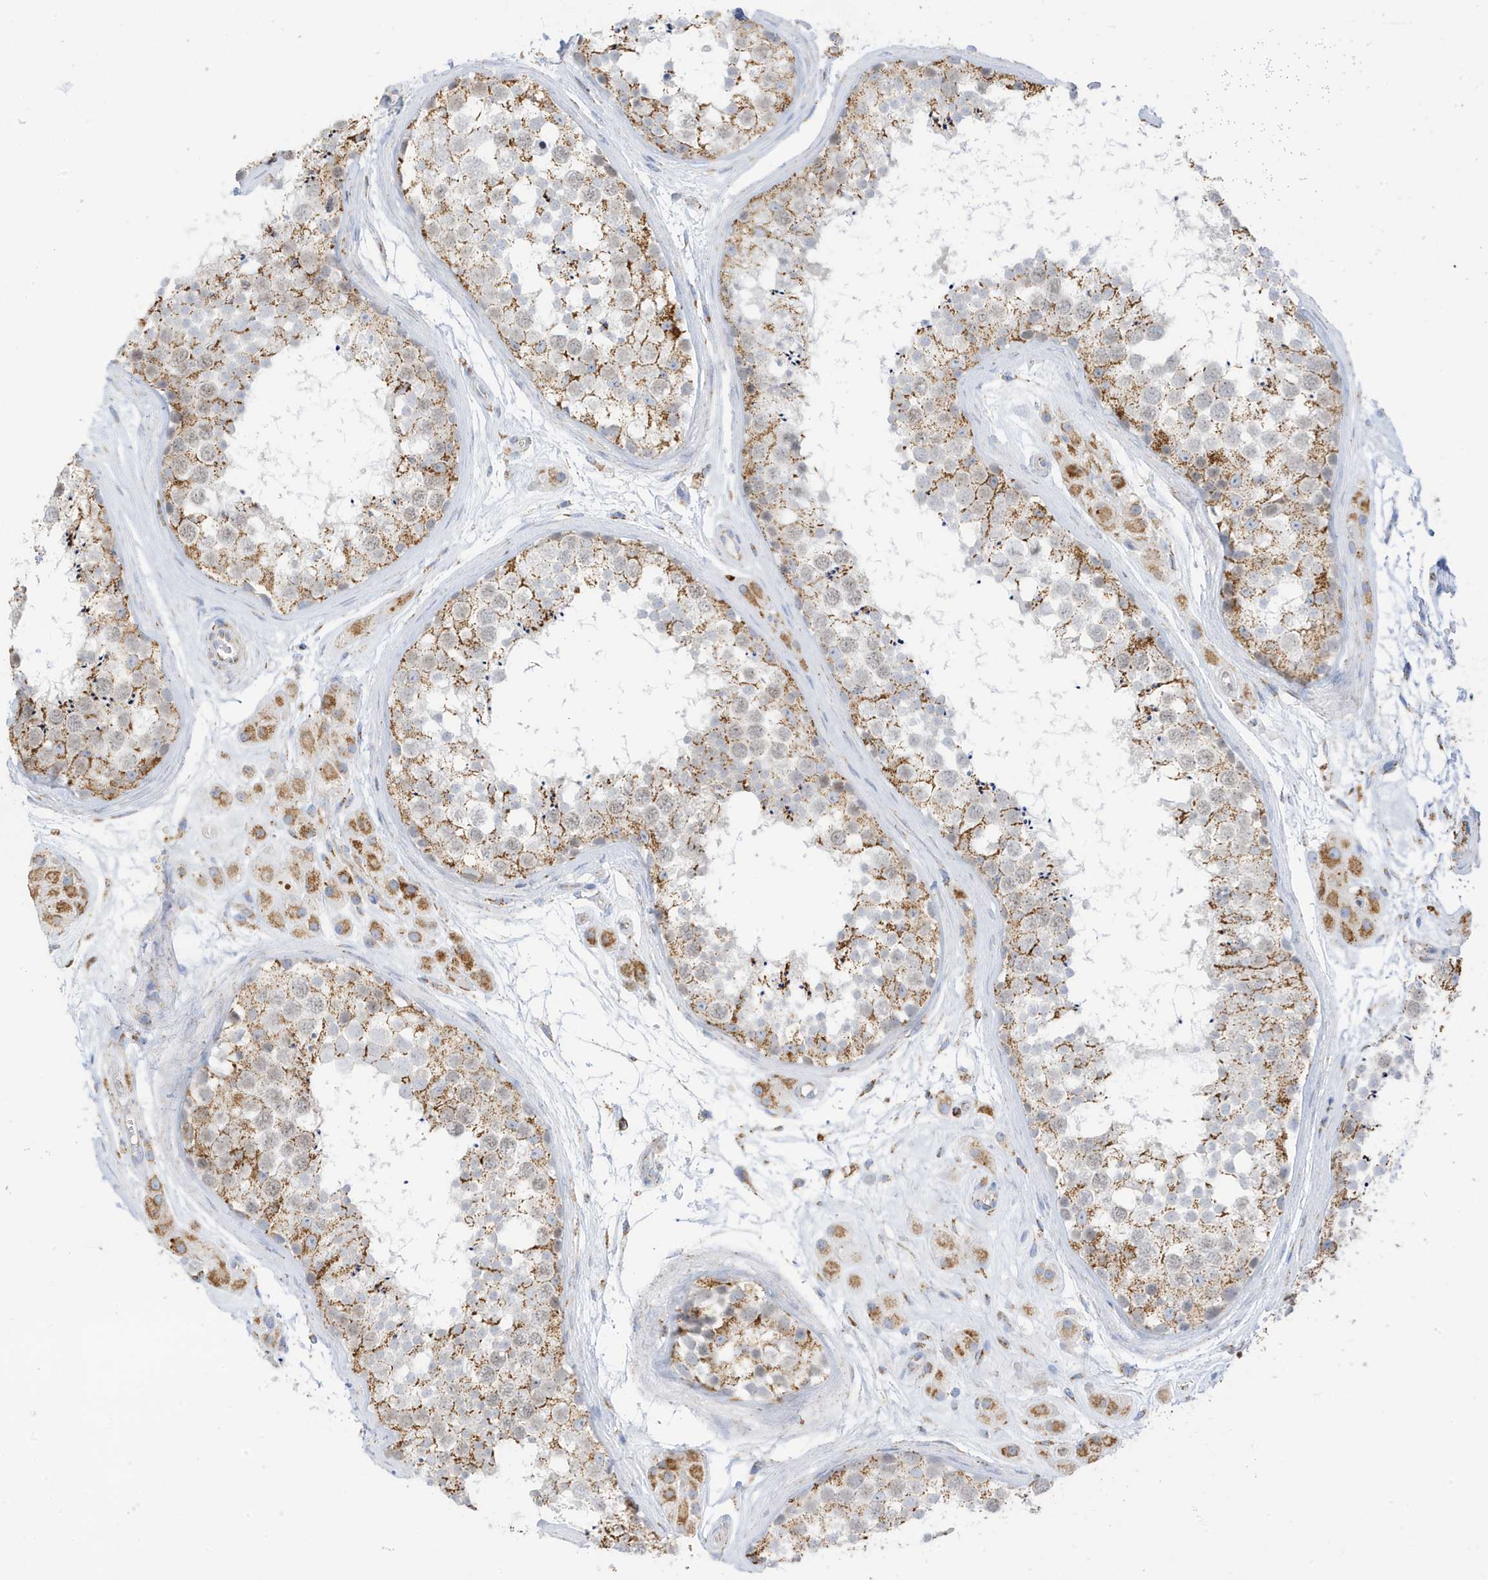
{"staining": {"intensity": "moderate", "quantity": "25%-75%", "location": "cytoplasmic/membranous"}, "tissue": "testis", "cell_type": "Cells in seminiferous ducts", "image_type": "normal", "snomed": [{"axis": "morphology", "description": "Normal tissue, NOS"}, {"axis": "topography", "description": "Testis"}], "caption": "Immunohistochemical staining of unremarkable testis demonstrates medium levels of moderate cytoplasmic/membranous positivity in about 25%-75% of cells in seminiferous ducts. (DAB = brown stain, brightfield microscopy at high magnification).", "gene": "CAPN13", "patient": {"sex": "male", "age": 56}}